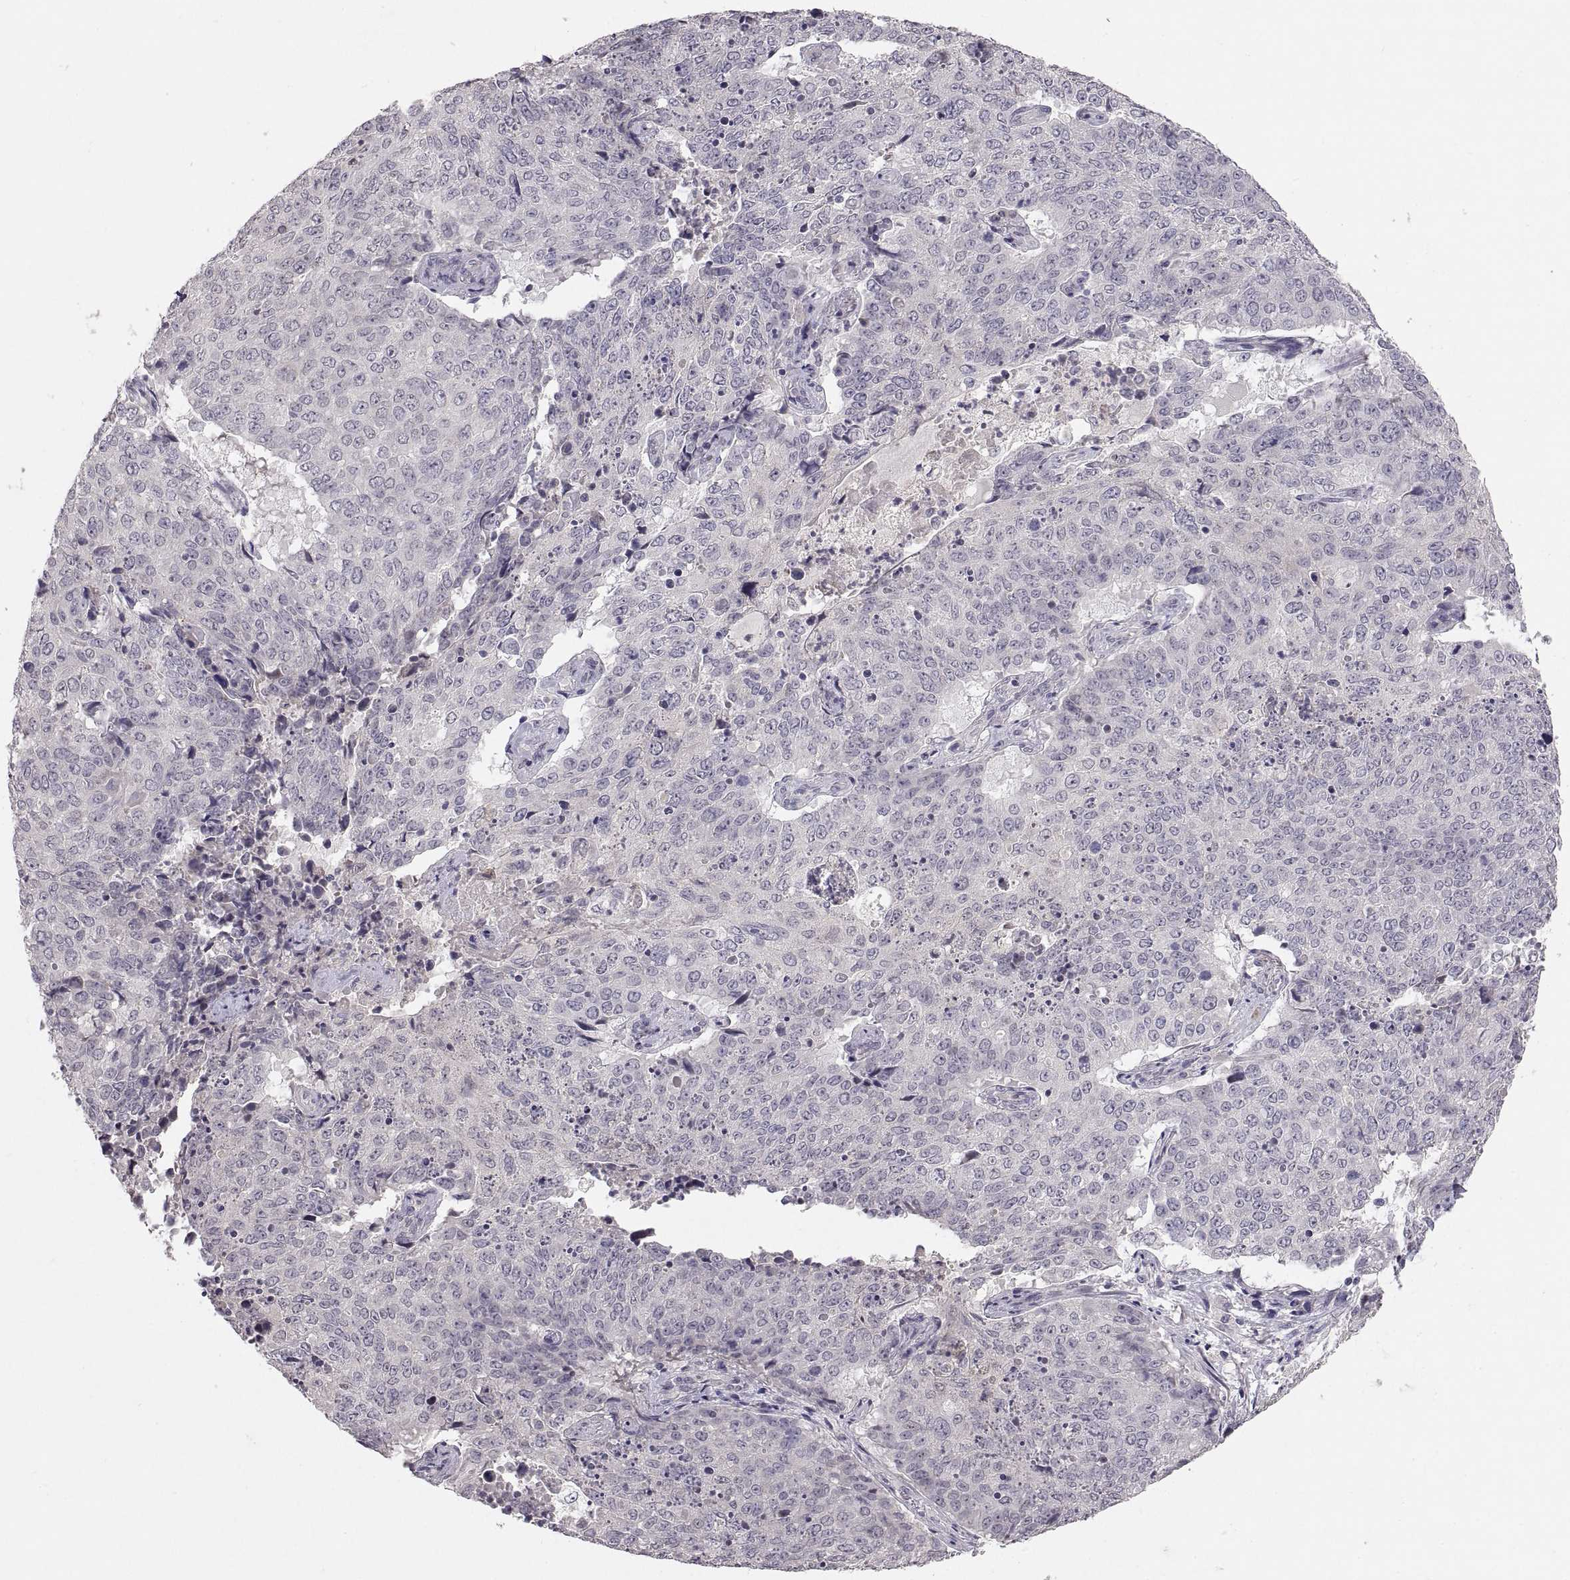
{"staining": {"intensity": "negative", "quantity": "none", "location": "none"}, "tissue": "lung cancer", "cell_type": "Tumor cells", "image_type": "cancer", "snomed": [{"axis": "morphology", "description": "Normal tissue, NOS"}, {"axis": "morphology", "description": "Squamous cell carcinoma, NOS"}, {"axis": "topography", "description": "Bronchus"}, {"axis": "topography", "description": "Lung"}], "caption": "There is no significant positivity in tumor cells of lung cancer (squamous cell carcinoma). (Stains: DAB immunohistochemistry (IHC) with hematoxylin counter stain, Microscopy: brightfield microscopy at high magnification).", "gene": "PAX2", "patient": {"sex": "male", "age": 64}}